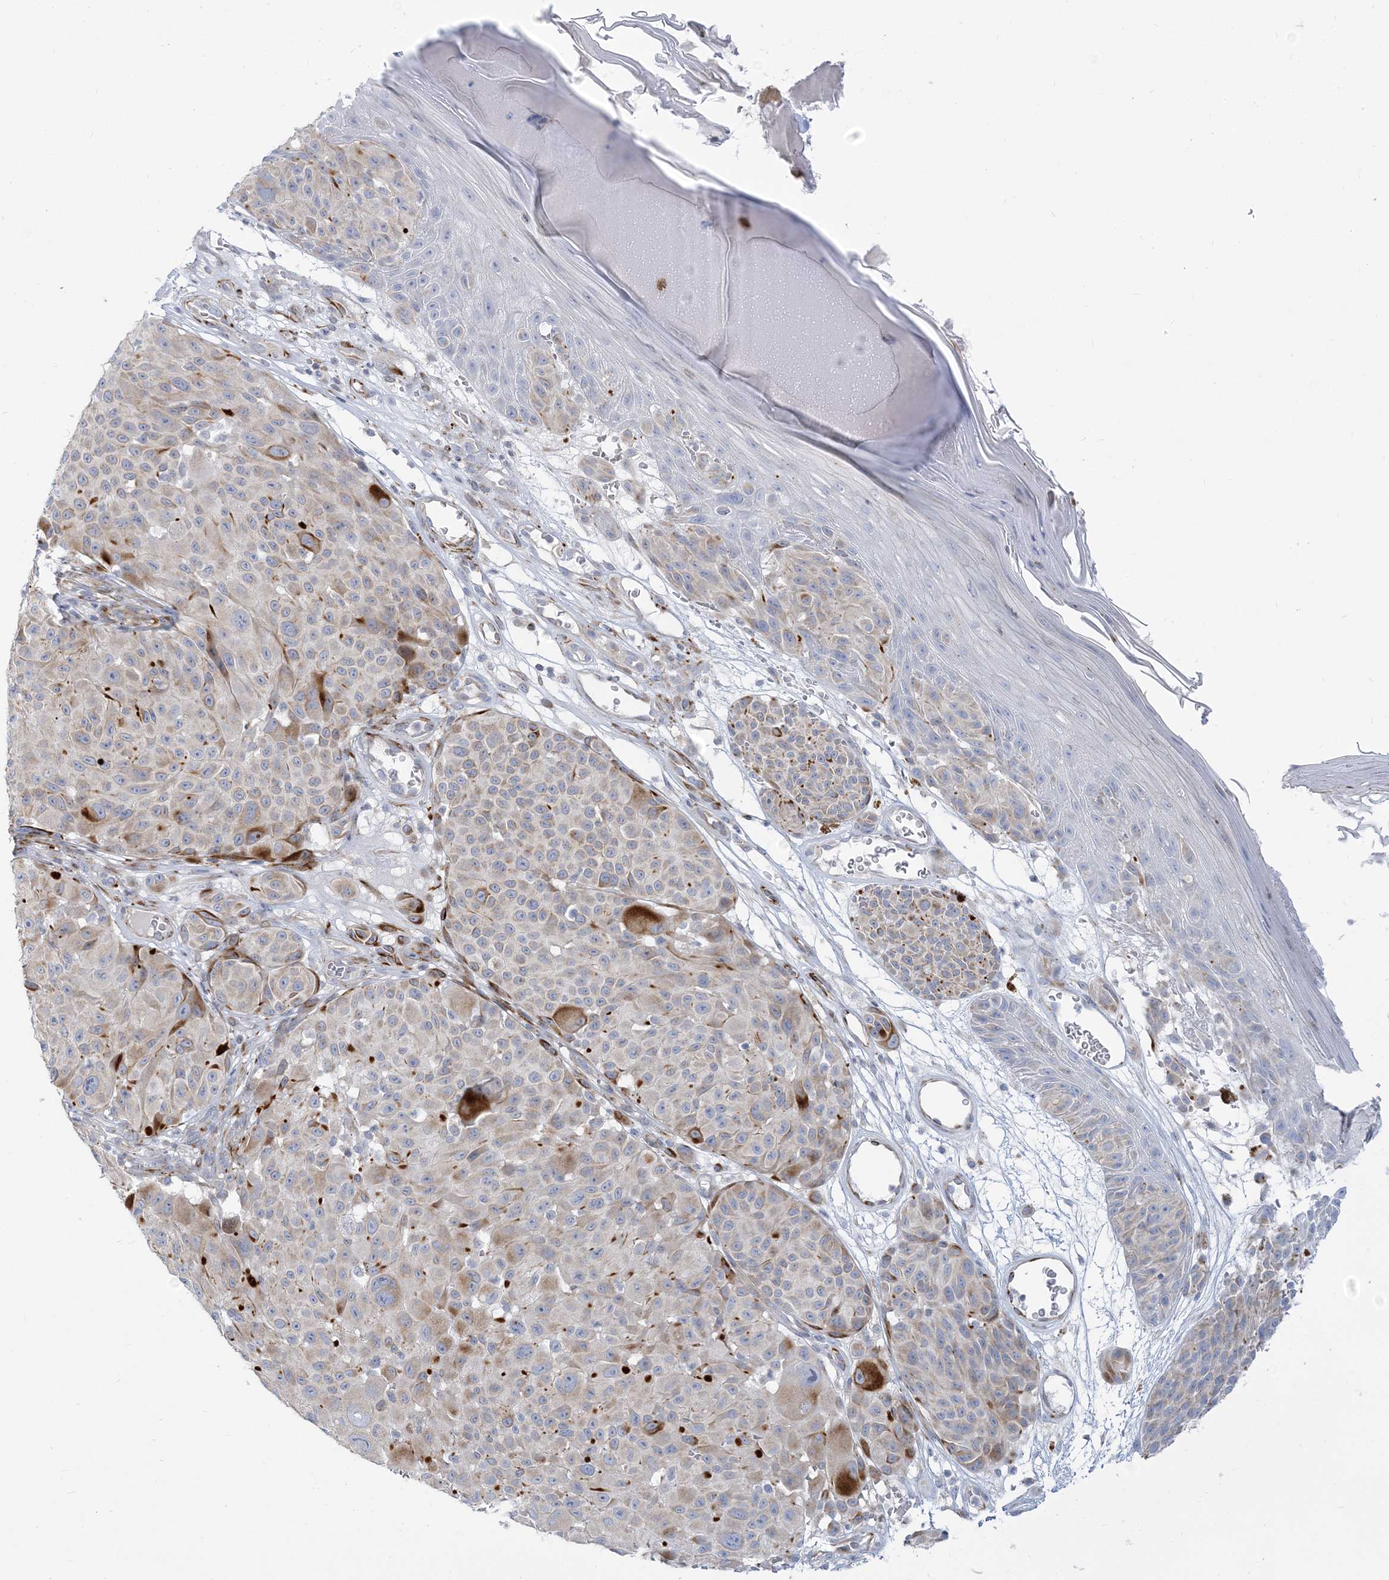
{"staining": {"intensity": "negative", "quantity": "none", "location": "none"}, "tissue": "melanoma", "cell_type": "Tumor cells", "image_type": "cancer", "snomed": [{"axis": "morphology", "description": "Malignant melanoma, NOS"}, {"axis": "topography", "description": "Skin"}], "caption": "Image shows no protein positivity in tumor cells of malignant melanoma tissue.", "gene": "GPAT2", "patient": {"sex": "male", "age": 83}}